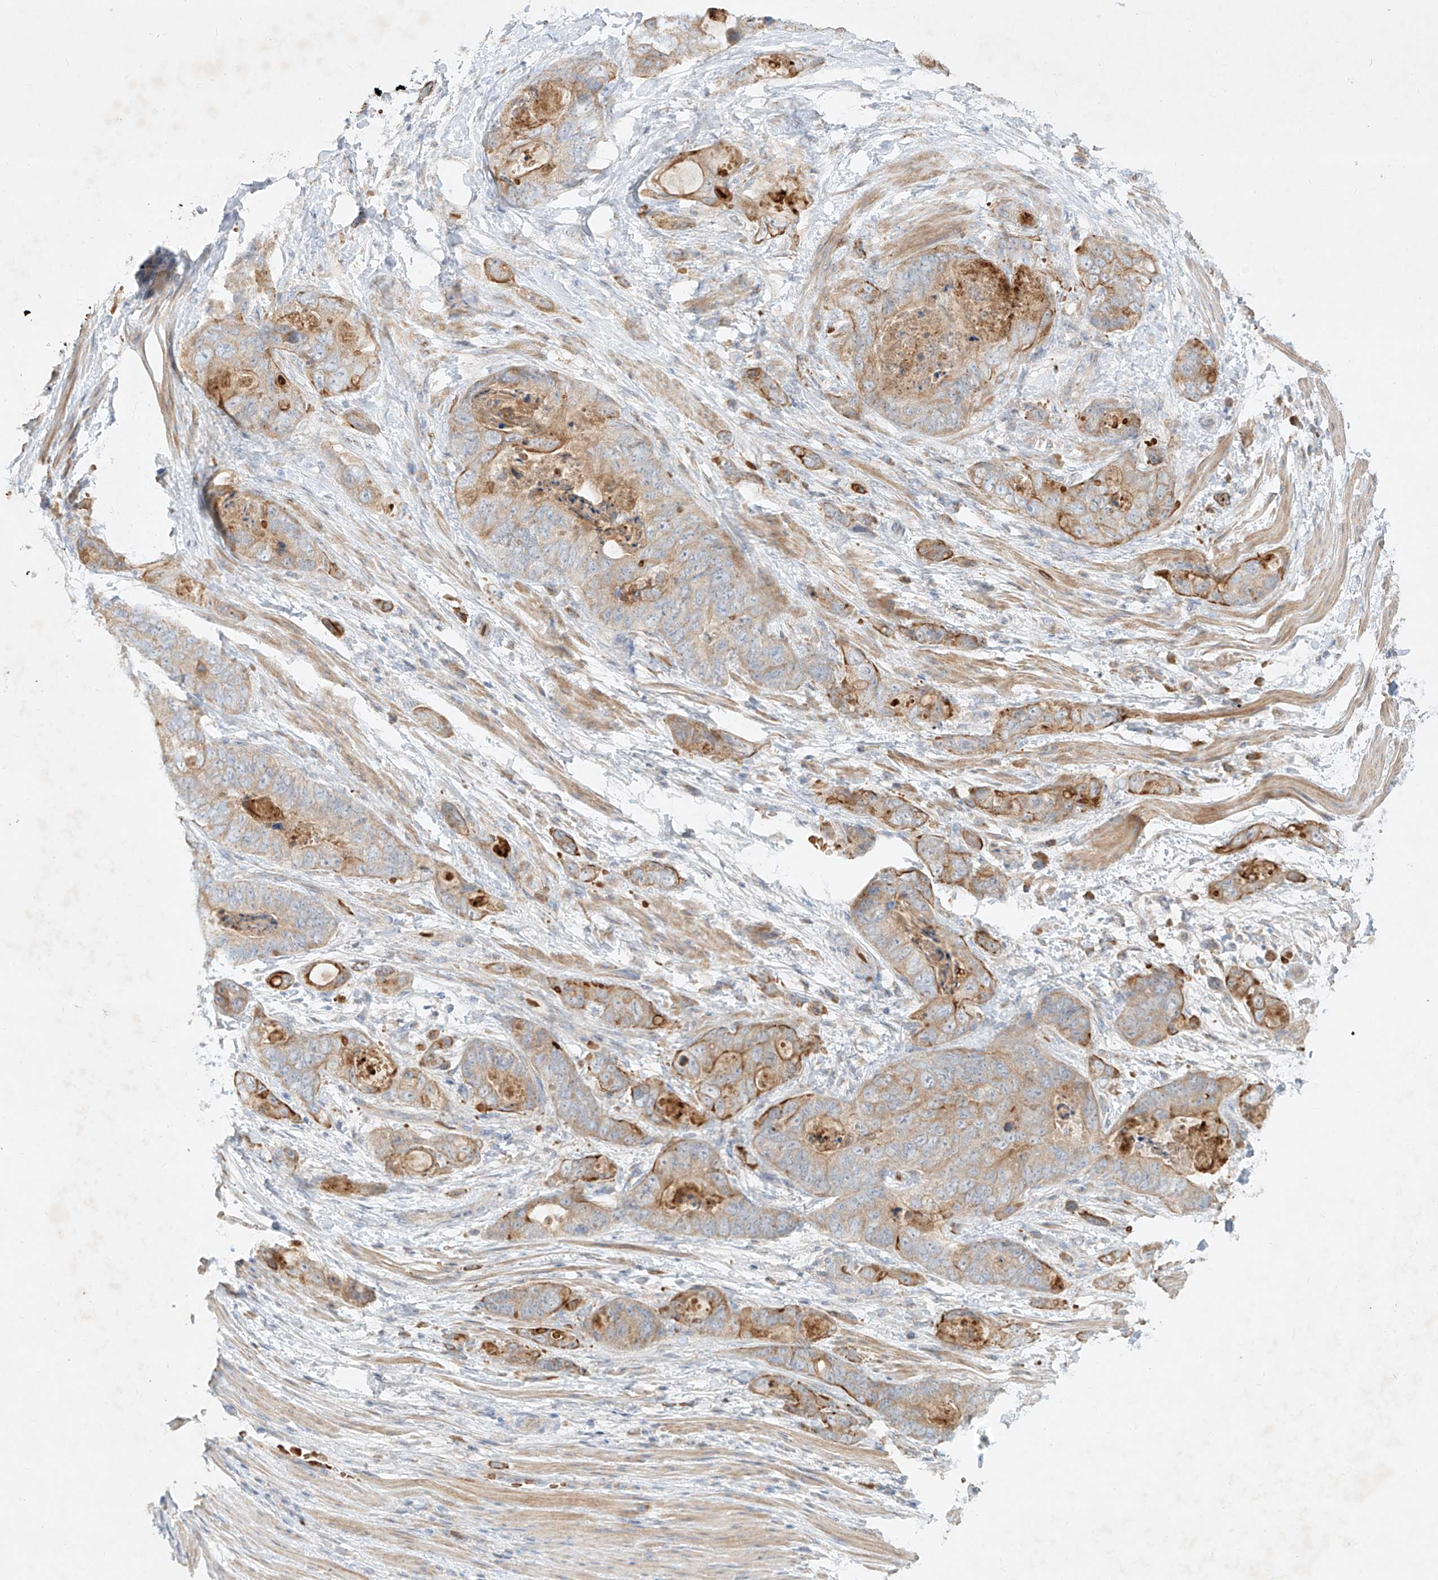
{"staining": {"intensity": "moderate", "quantity": "<25%", "location": "cytoplasmic/membranous"}, "tissue": "stomach cancer", "cell_type": "Tumor cells", "image_type": "cancer", "snomed": [{"axis": "morphology", "description": "Adenocarcinoma, NOS"}, {"axis": "topography", "description": "Stomach"}], "caption": "This is an image of immunohistochemistry (IHC) staining of stomach cancer (adenocarcinoma), which shows moderate staining in the cytoplasmic/membranous of tumor cells.", "gene": "KPNA7", "patient": {"sex": "female", "age": 89}}